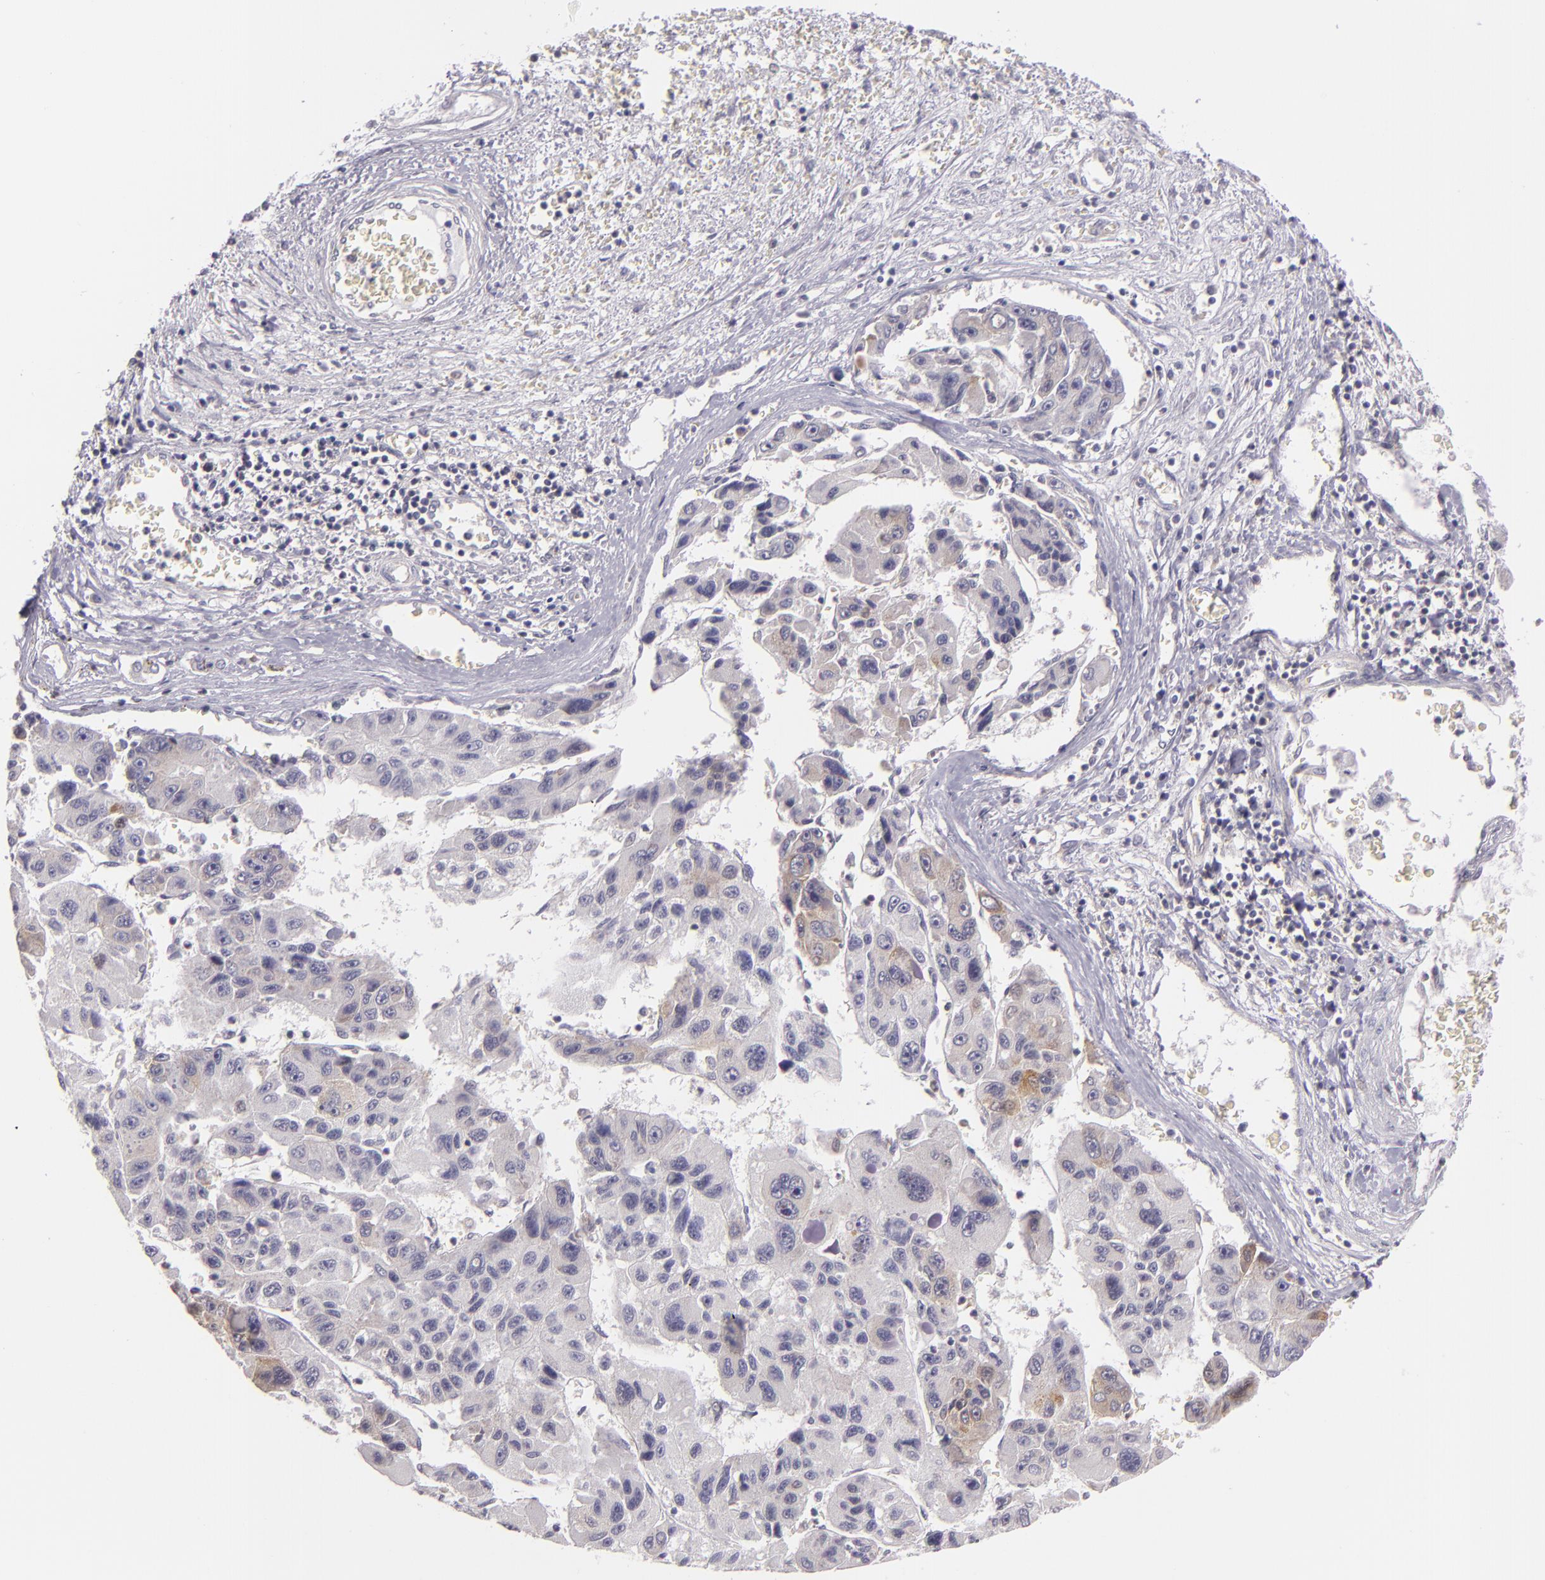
{"staining": {"intensity": "weak", "quantity": "<25%", "location": "cytoplasmic/membranous"}, "tissue": "liver cancer", "cell_type": "Tumor cells", "image_type": "cancer", "snomed": [{"axis": "morphology", "description": "Carcinoma, Hepatocellular, NOS"}, {"axis": "topography", "description": "Liver"}], "caption": "An immunohistochemistry (IHC) photomicrograph of liver cancer is shown. There is no staining in tumor cells of liver cancer. (DAB IHC visualized using brightfield microscopy, high magnification).", "gene": "UPF3B", "patient": {"sex": "male", "age": 64}}